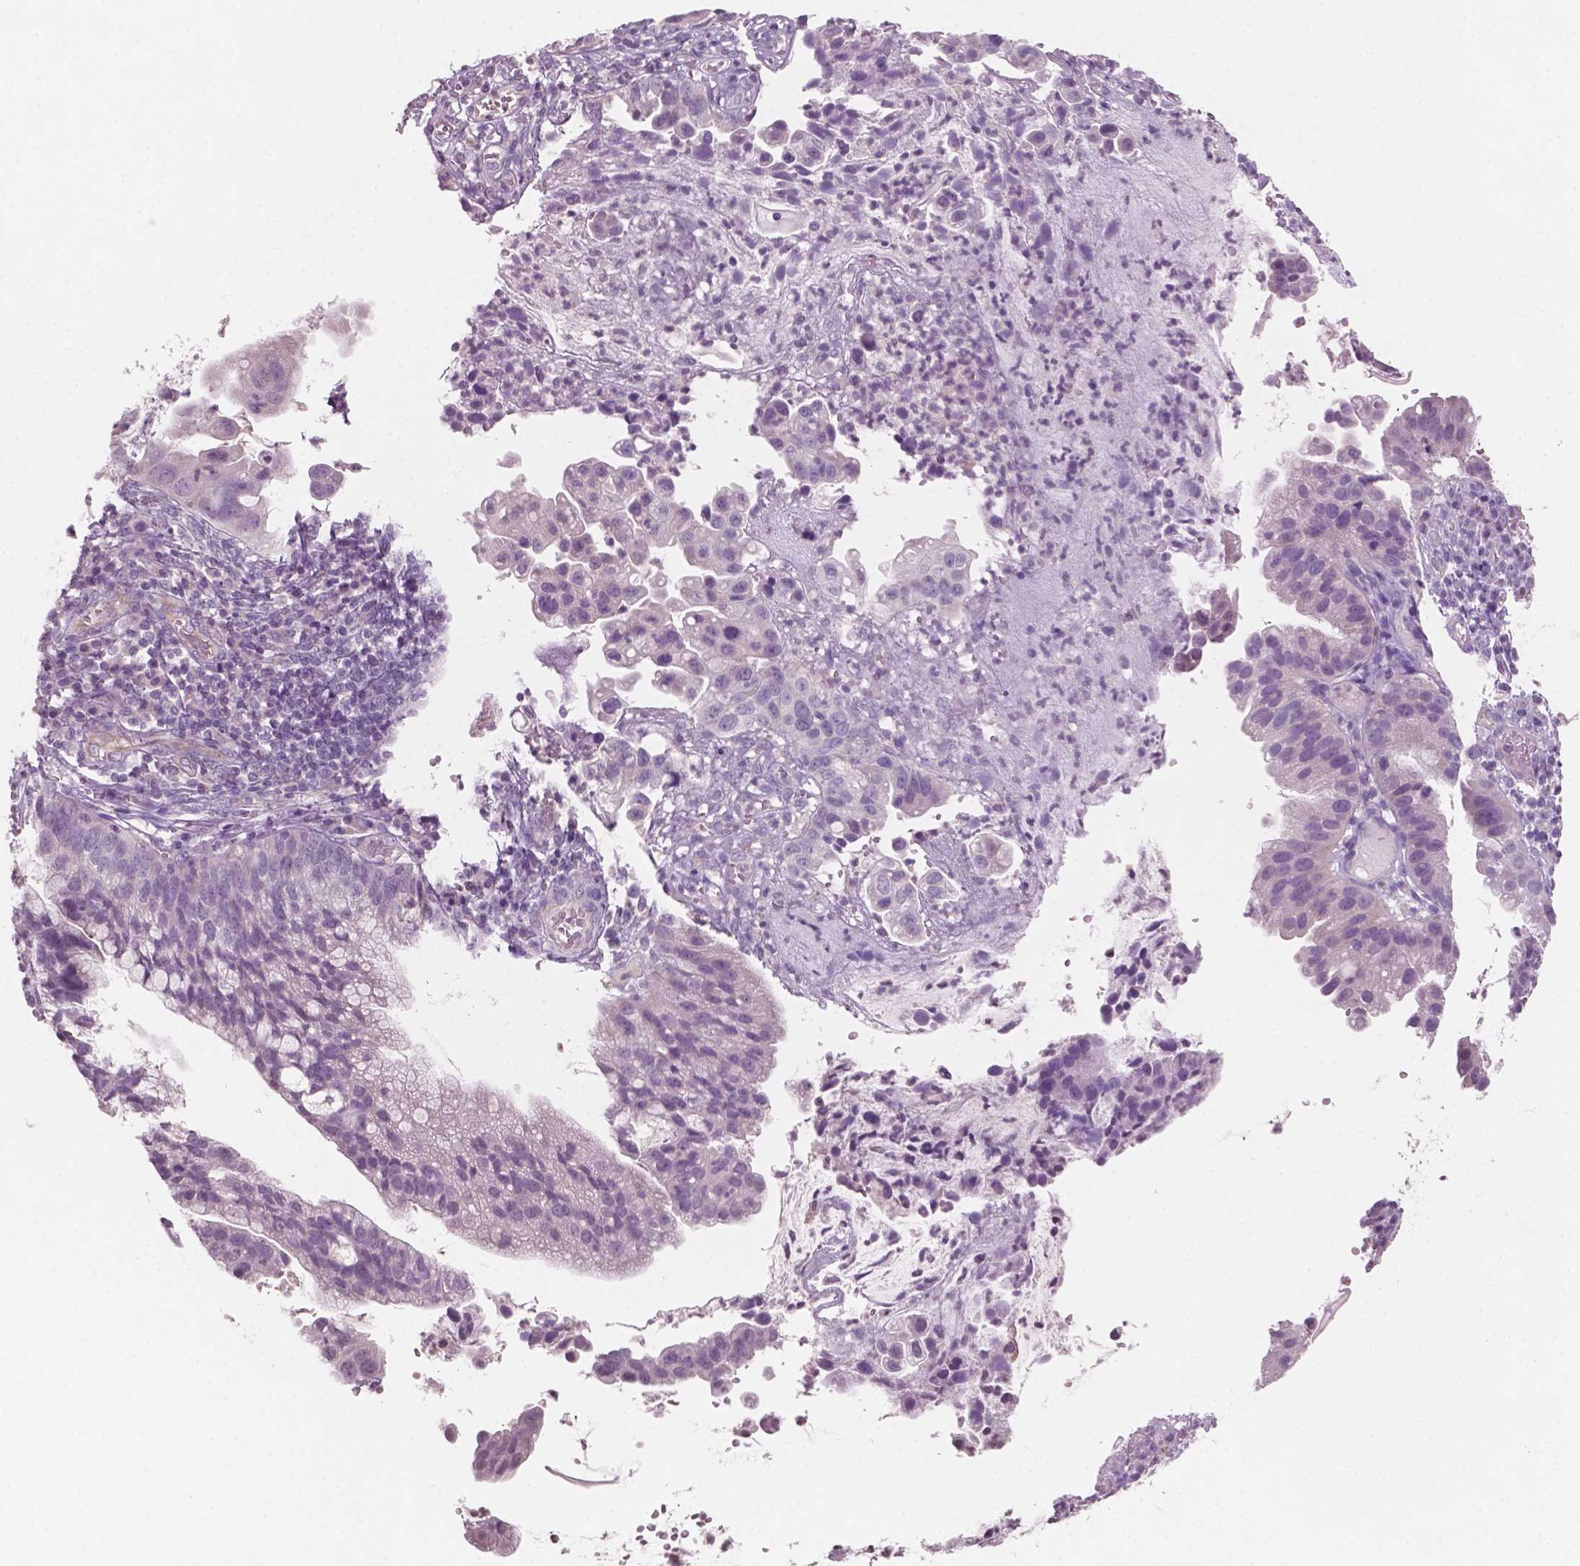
{"staining": {"intensity": "negative", "quantity": "none", "location": "none"}, "tissue": "cervical cancer", "cell_type": "Tumor cells", "image_type": "cancer", "snomed": [{"axis": "morphology", "description": "Adenocarcinoma, NOS"}, {"axis": "topography", "description": "Cervix"}], "caption": "Immunohistochemical staining of cervical adenocarcinoma exhibits no significant staining in tumor cells.", "gene": "AWAT1", "patient": {"sex": "female", "age": 34}}